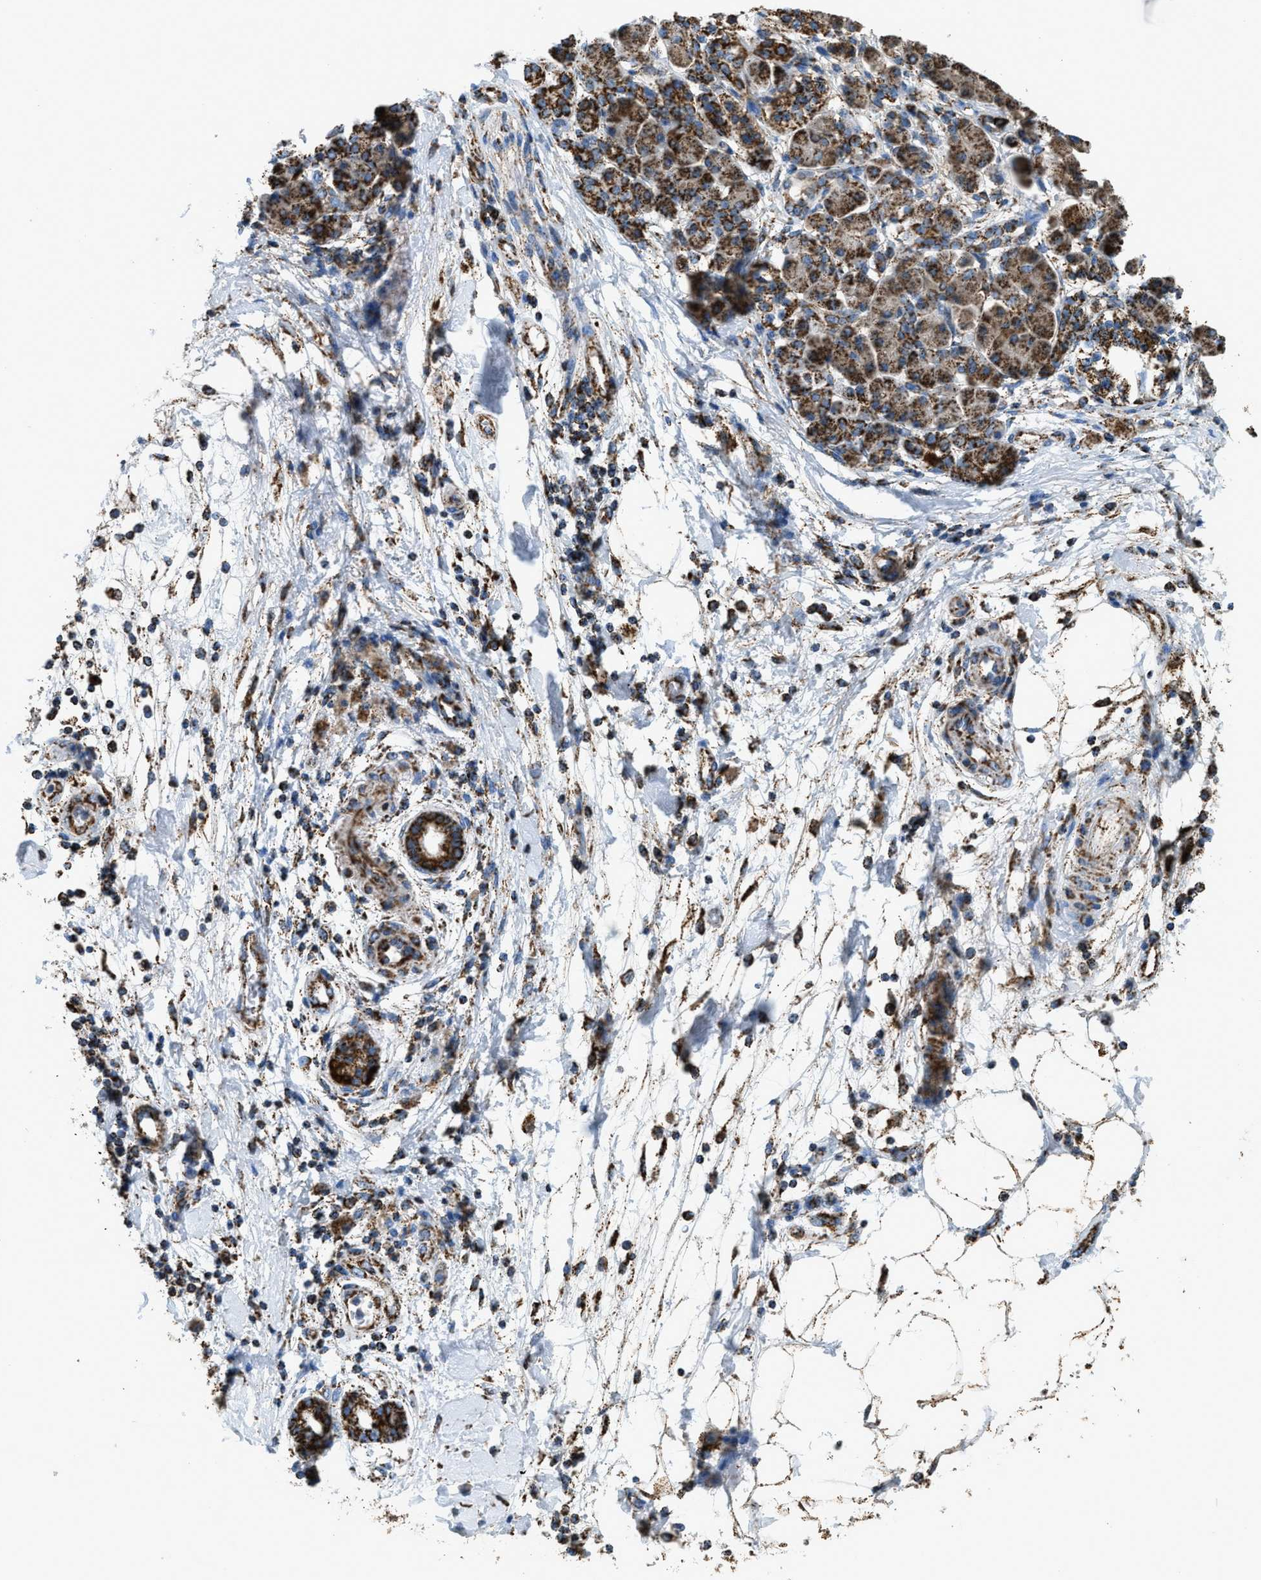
{"staining": {"intensity": "strong", "quantity": ">75%", "location": "cytoplasmic/membranous"}, "tissue": "pancreatic cancer", "cell_type": "Tumor cells", "image_type": "cancer", "snomed": [{"axis": "morphology", "description": "Normal tissue, NOS"}, {"axis": "morphology", "description": "Adenocarcinoma, NOS"}, {"axis": "topography", "description": "Pancreas"}], "caption": "This is an image of IHC staining of adenocarcinoma (pancreatic), which shows strong positivity in the cytoplasmic/membranous of tumor cells.", "gene": "ETFB", "patient": {"sex": "female", "age": 71}}